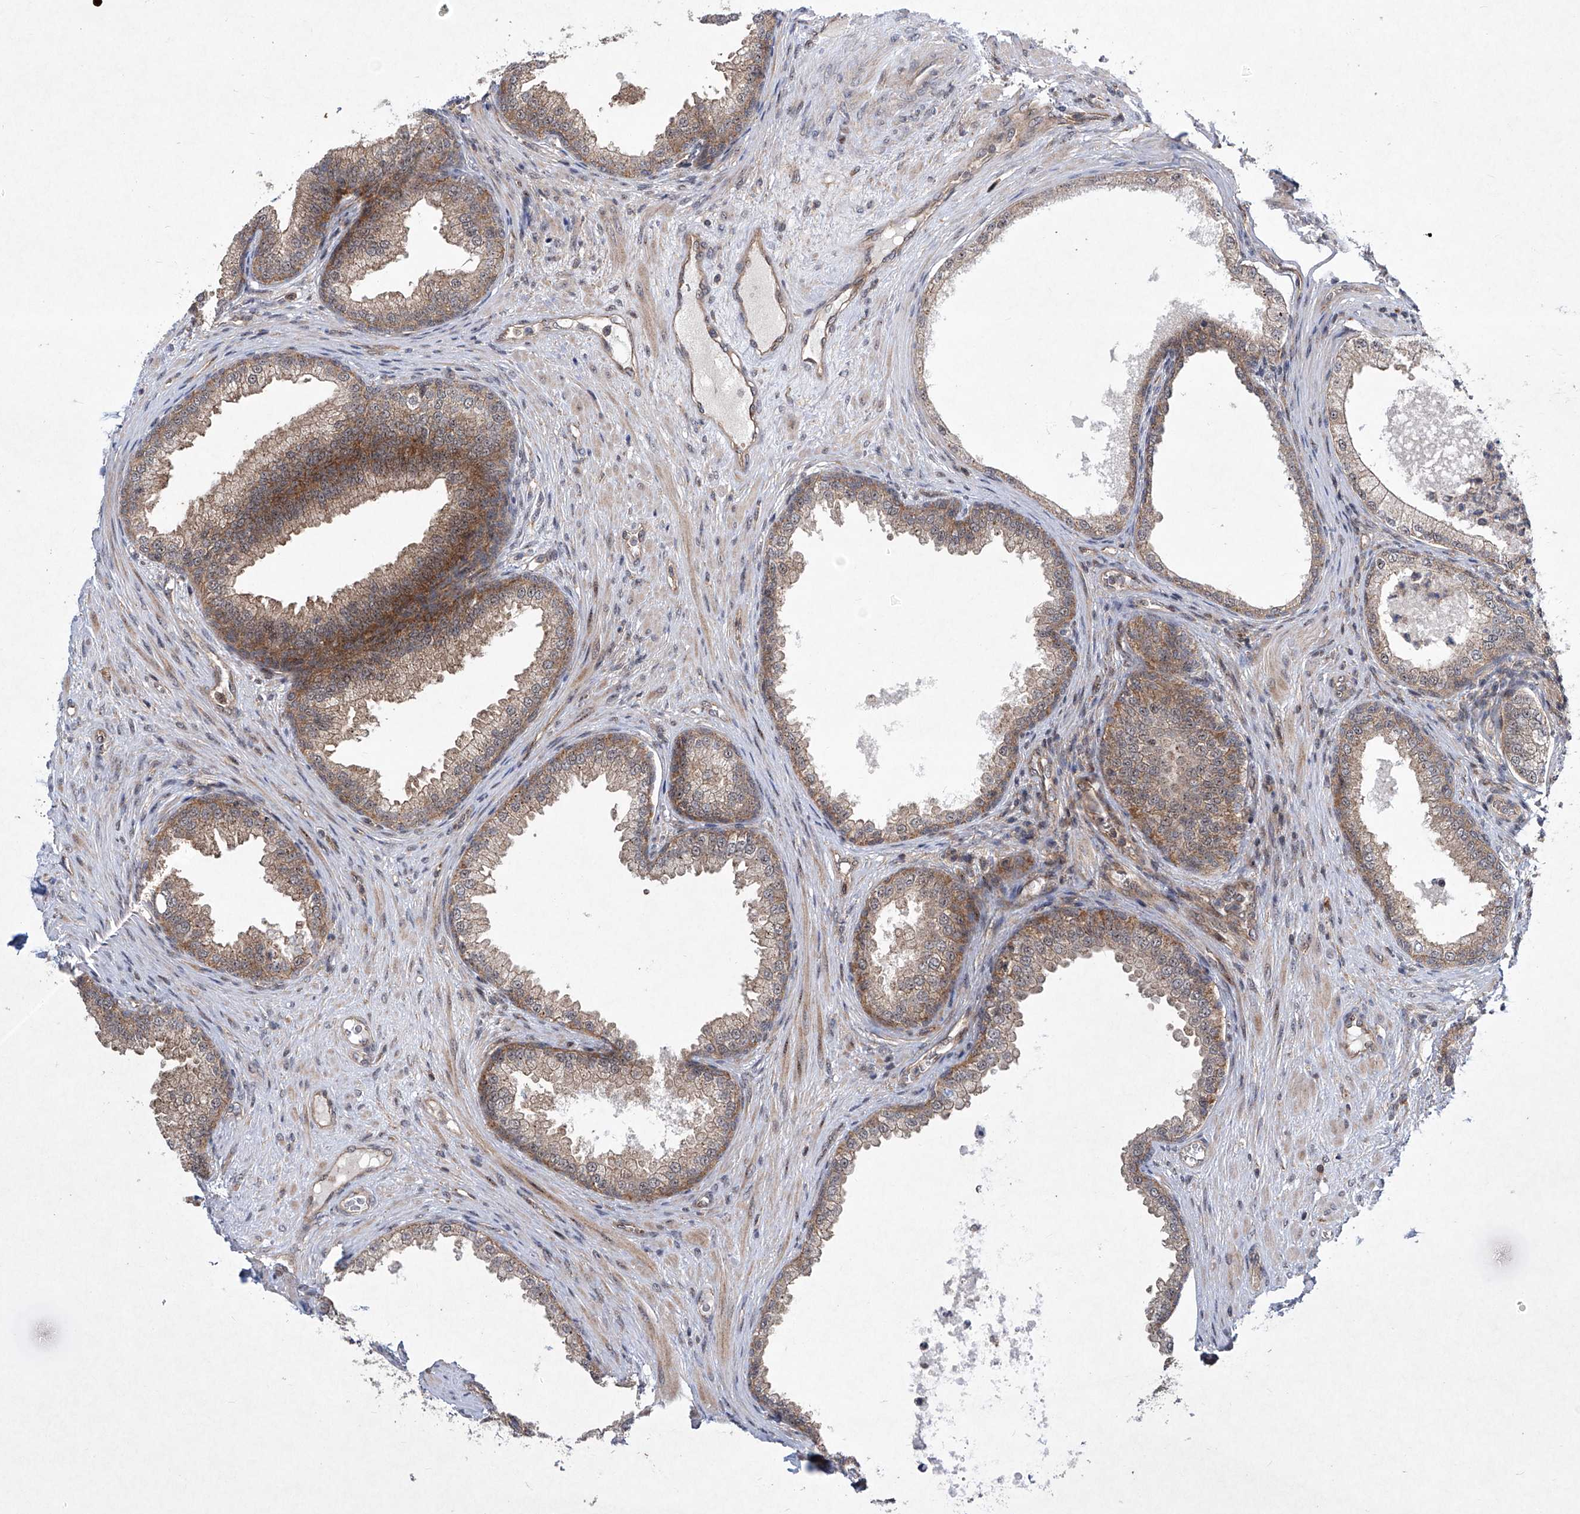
{"staining": {"intensity": "weak", "quantity": "25%-75%", "location": "cytoplasmic/membranous"}, "tissue": "prostate", "cell_type": "Glandular cells", "image_type": "normal", "snomed": [{"axis": "morphology", "description": "Normal tissue, NOS"}, {"axis": "topography", "description": "Prostate"}], "caption": "Protein staining of benign prostate demonstrates weak cytoplasmic/membranous expression in about 25%-75% of glandular cells.", "gene": "CISH", "patient": {"sex": "male", "age": 76}}